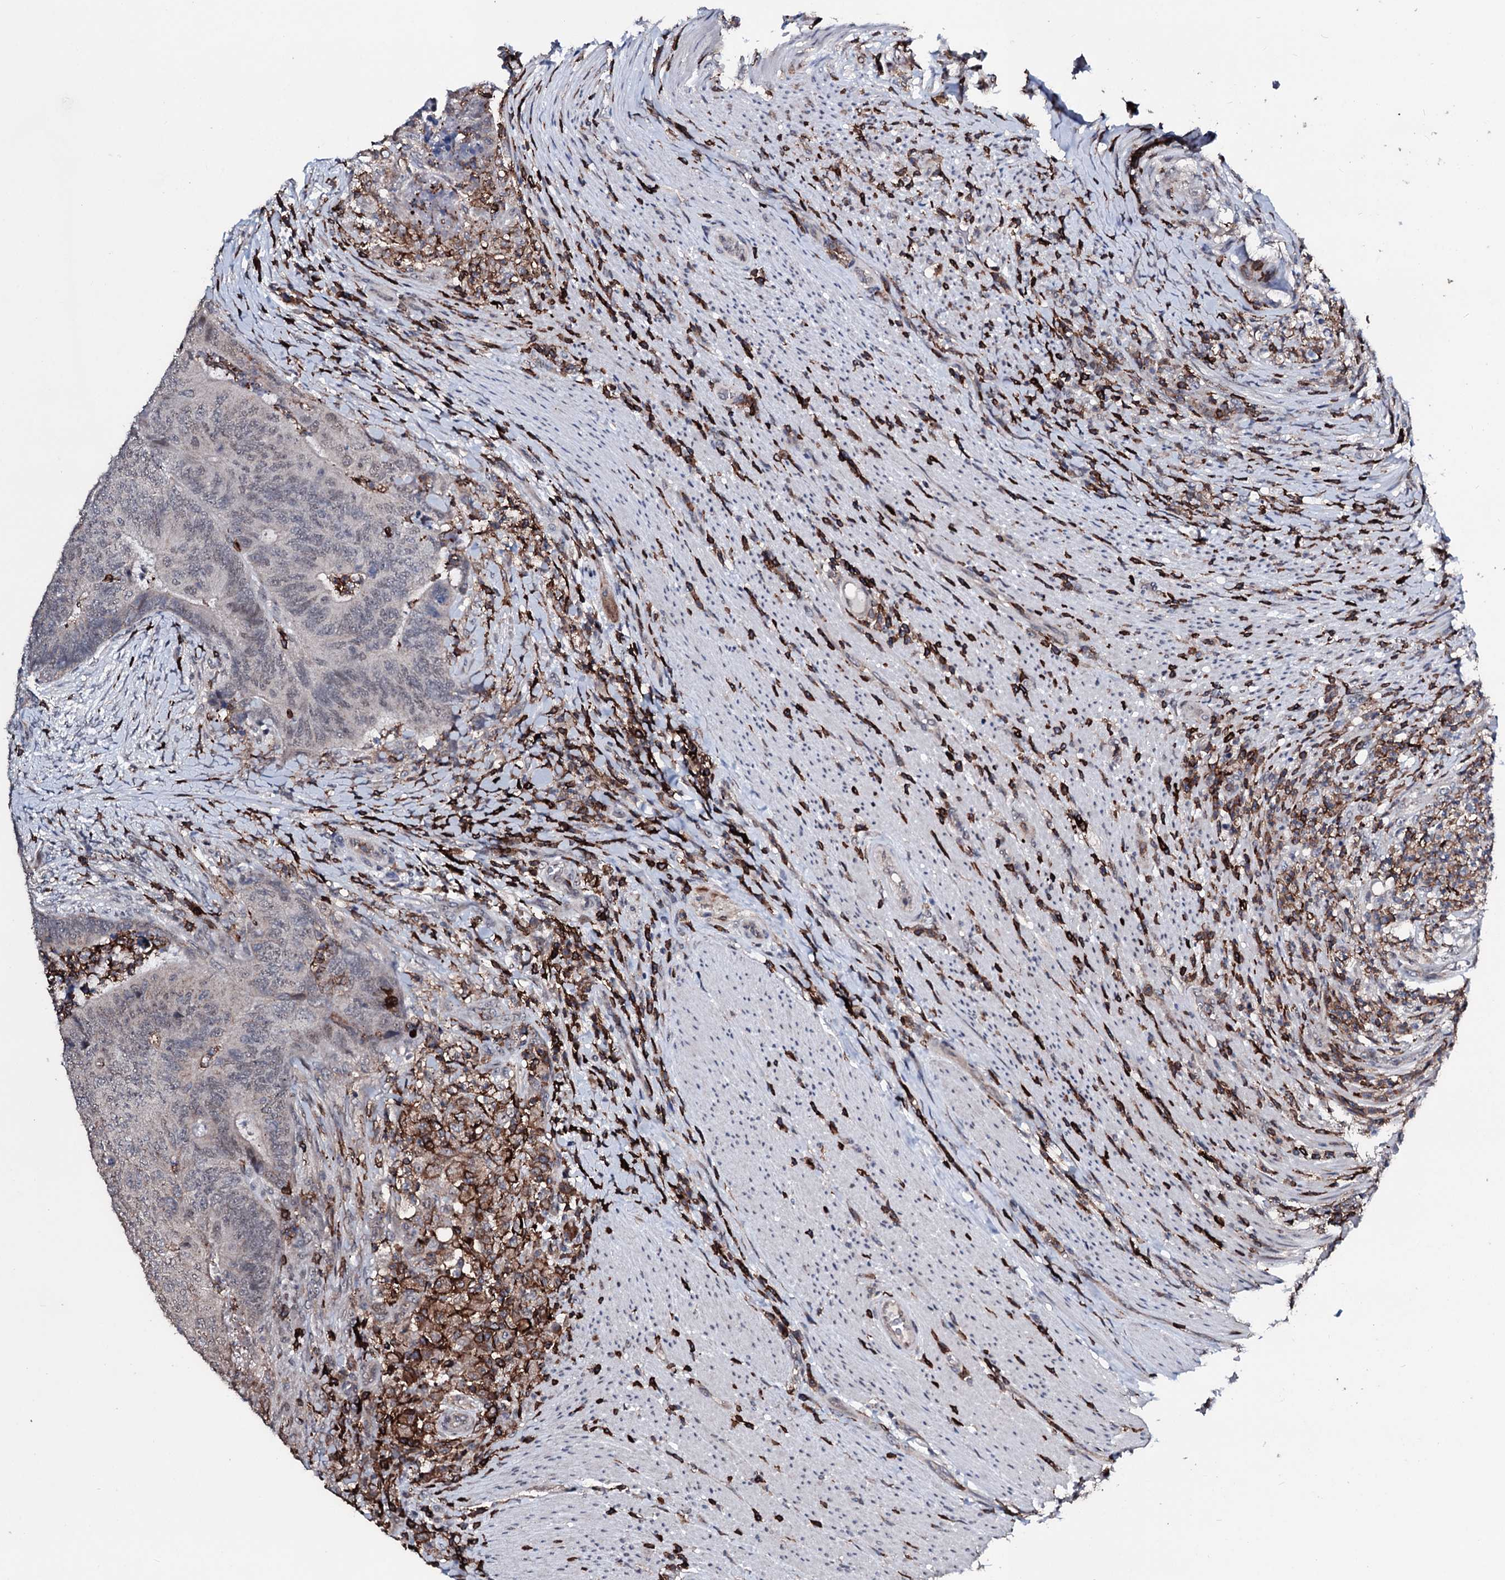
{"staining": {"intensity": "weak", "quantity": "<25%", "location": "nuclear"}, "tissue": "colorectal cancer", "cell_type": "Tumor cells", "image_type": "cancer", "snomed": [{"axis": "morphology", "description": "Adenocarcinoma, NOS"}, {"axis": "topography", "description": "Colon"}], "caption": "This is a histopathology image of IHC staining of colorectal cancer, which shows no expression in tumor cells. (DAB (3,3'-diaminobenzidine) immunohistochemistry, high magnification).", "gene": "OGFOD2", "patient": {"sex": "female", "age": 67}}